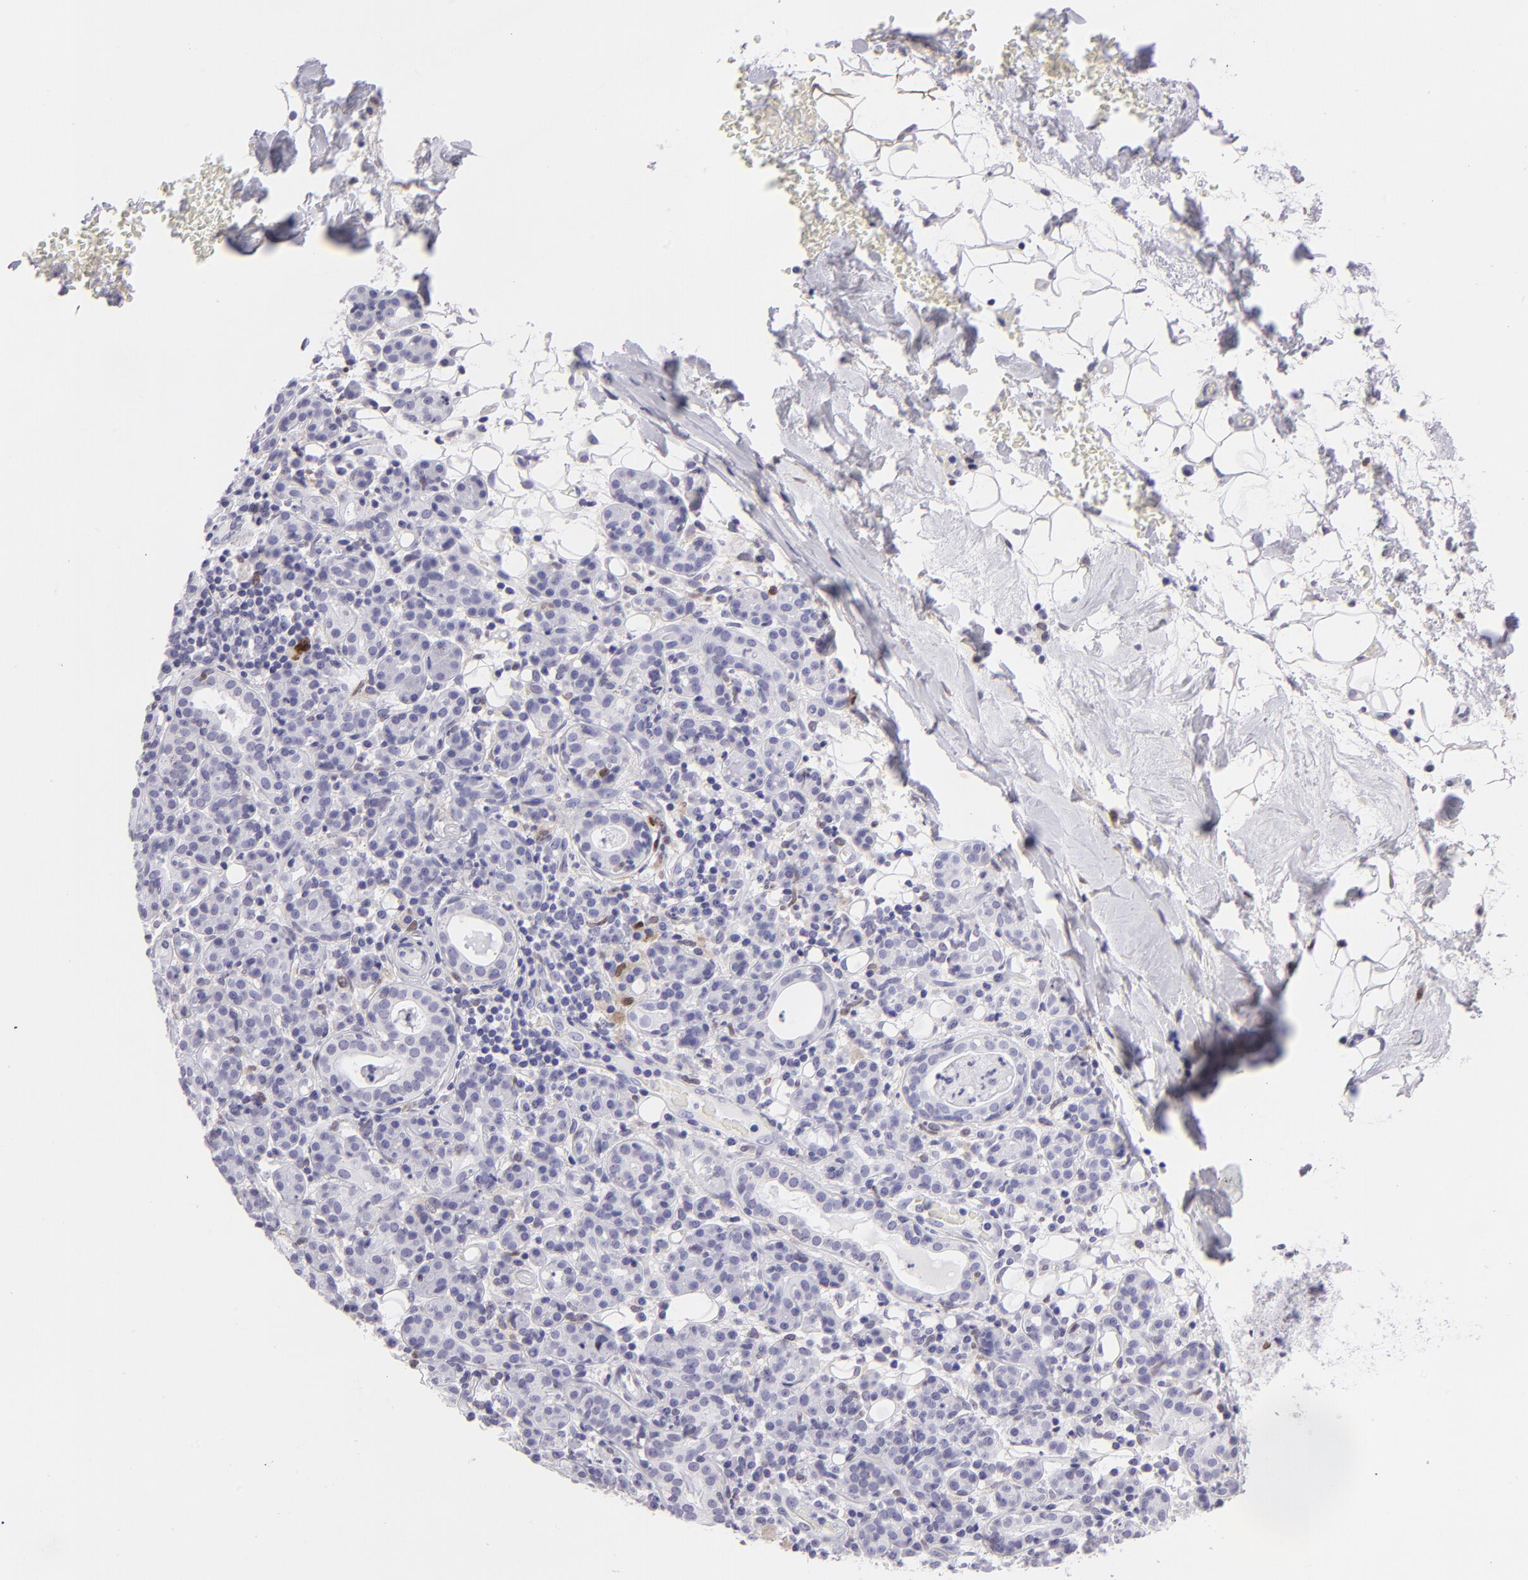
{"staining": {"intensity": "negative", "quantity": "none", "location": "none"}, "tissue": "skin cancer", "cell_type": "Tumor cells", "image_type": "cancer", "snomed": [{"axis": "morphology", "description": "Squamous cell carcinoma, NOS"}, {"axis": "topography", "description": "Skin"}], "caption": "Immunohistochemical staining of human skin squamous cell carcinoma demonstrates no significant positivity in tumor cells.", "gene": "MITF", "patient": {"sex": "male", "age": 84}}